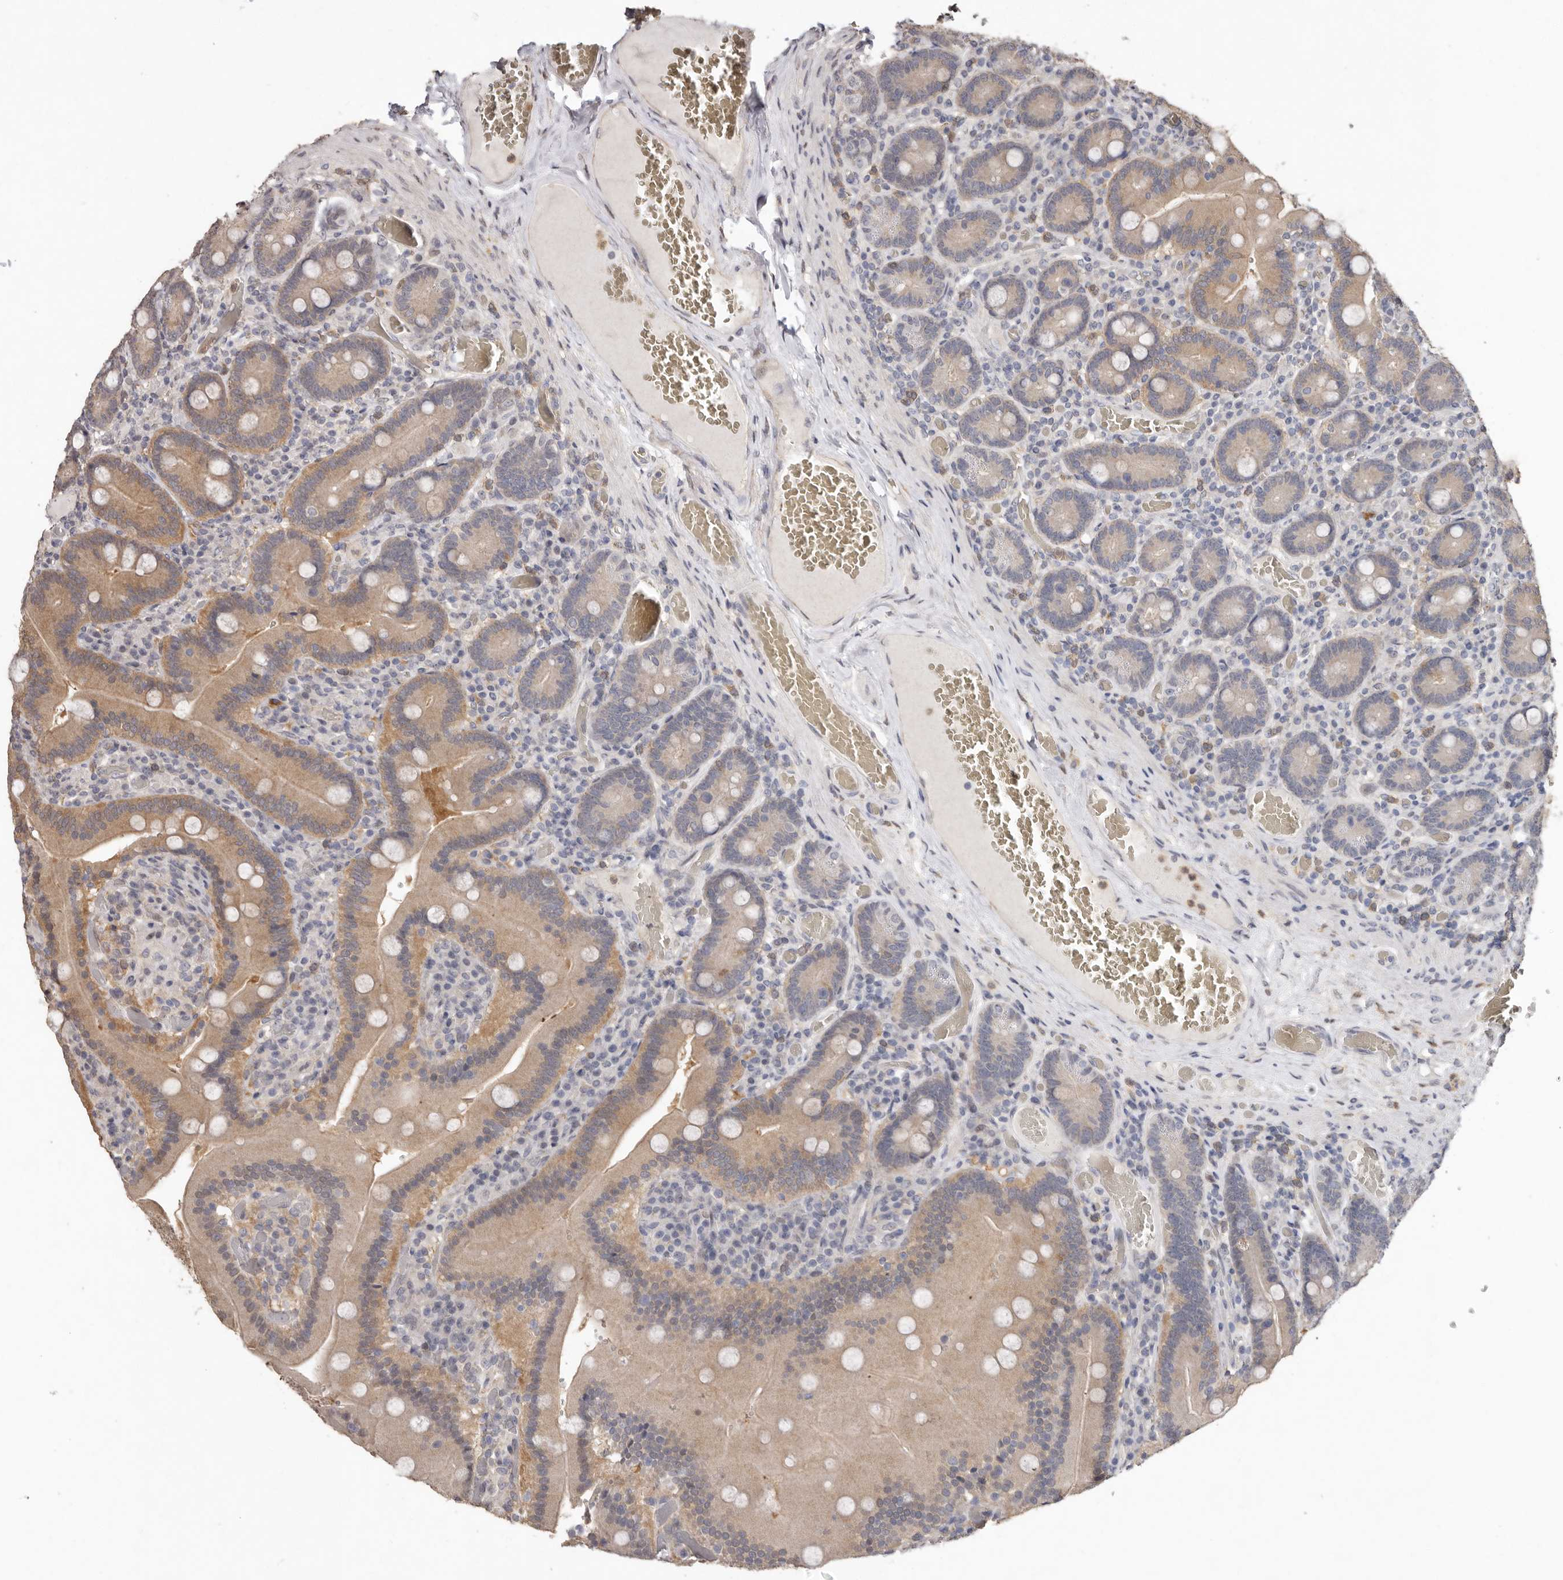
{"staining": {"intensity": "weak", "quantity": "25%-75%", "location": "cytoplasmic/membranous"}, "tissue": "duodenum", "cell_type": "Glandular cells", "image_type": "normal", "snomed": [{"axis": "morphology", "description": "Normal tissue, NOS"}, {"axis": "topography", "description": "Duodenum"}], "caption": "Immunohistochemistry (IHC) histopathology image of normal duodenum: human duodenum stained using IHC reveals low levels of weak protein expression localized specifically in the cytoplasmic/membranous of glandular cells, appearing as a cytoplasmic/membranous brown color.", "gene": "SULT1E1", "patient": {"sex": "female", "age": 62}}